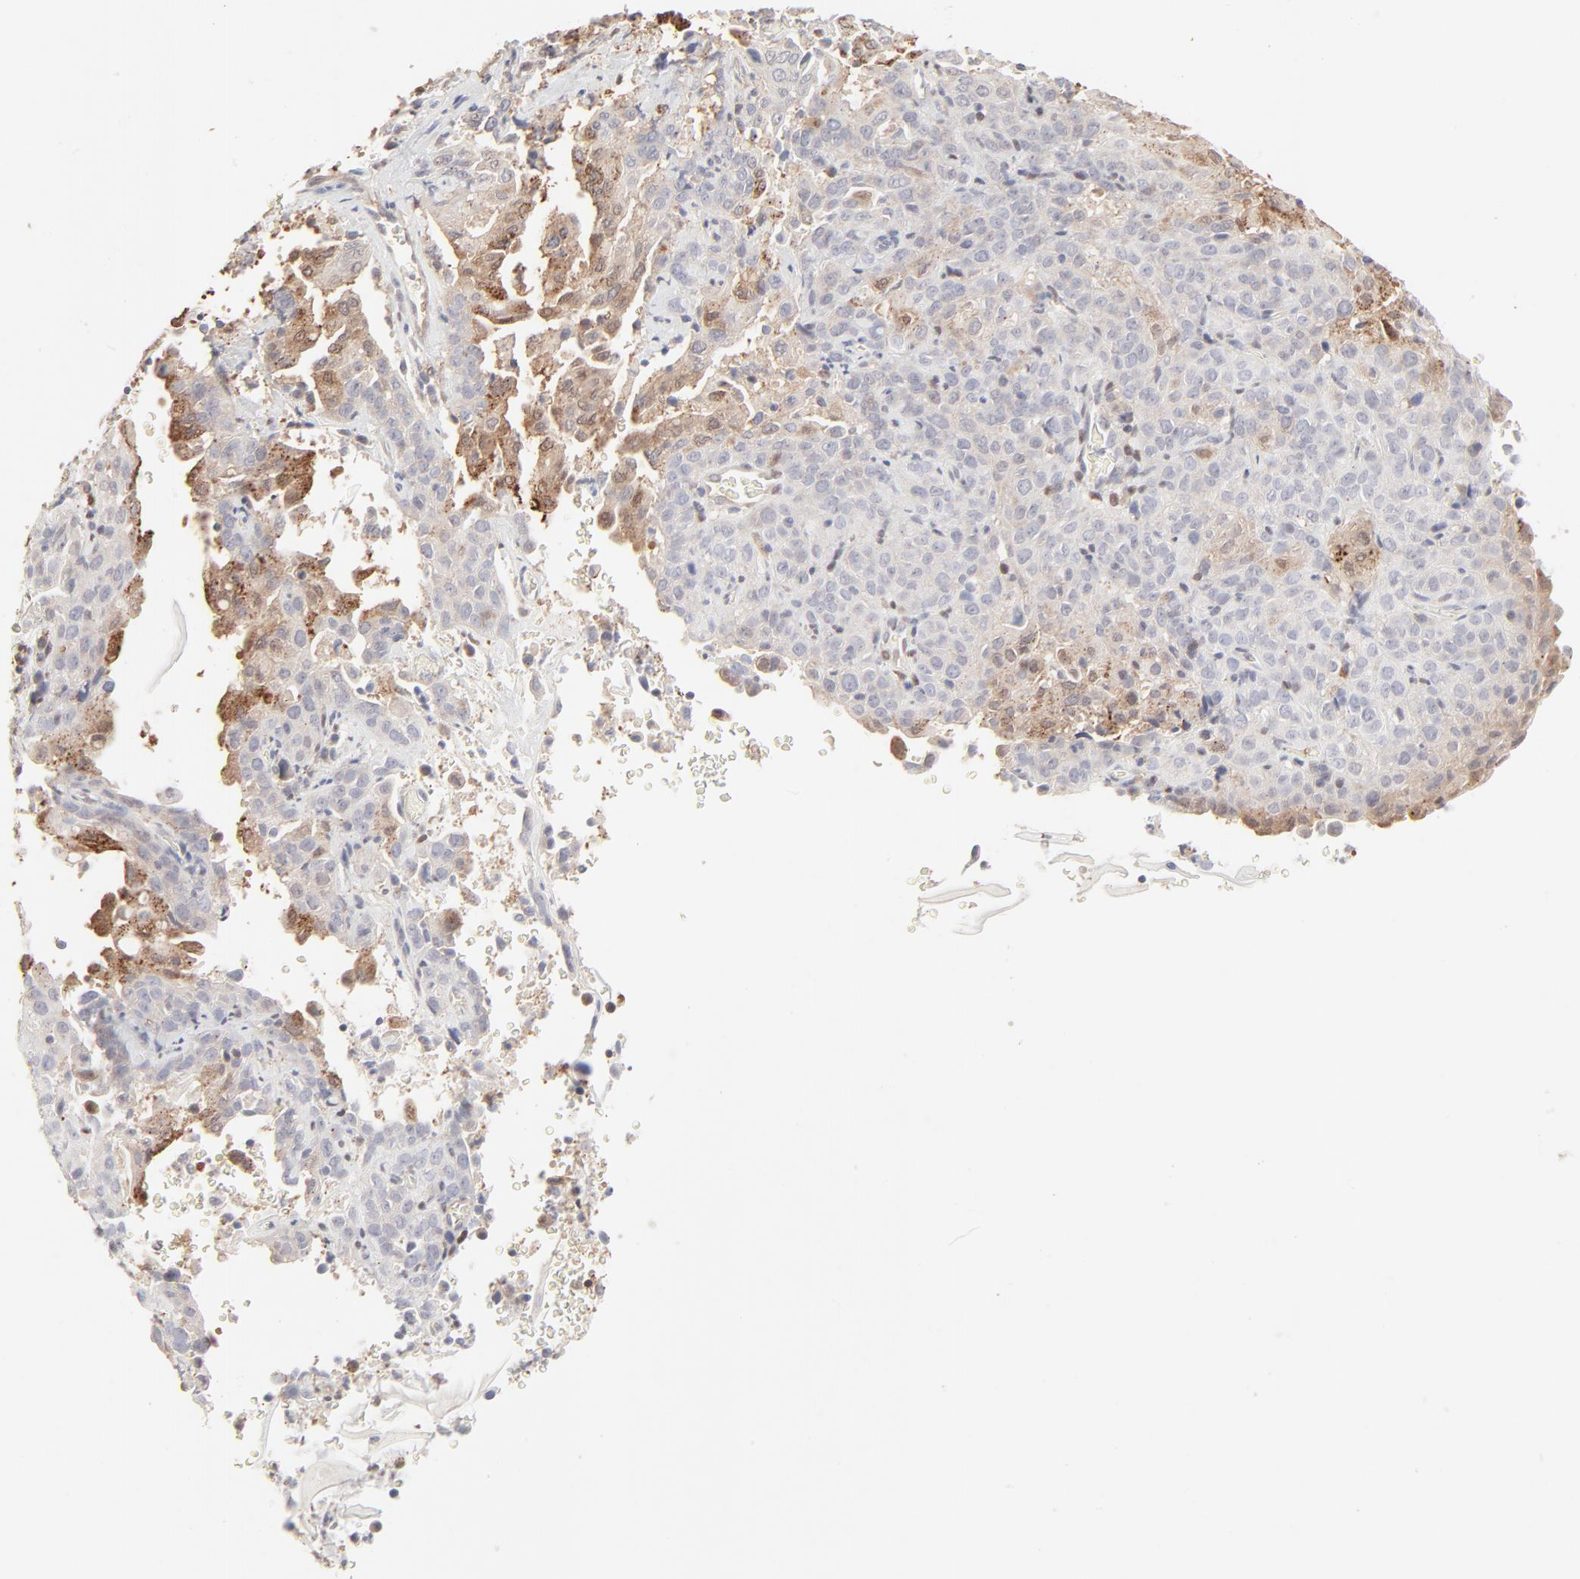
{"staining": {"intensity": "weak", "quantity": "<25%", "location": "cytoplasmic/membranous"}, "tissue": "cervical cancer", "cell_type": "Tumor cells", "image_type": "cancer", "snomed": [{"axis": "morphology", "description": "Squamous cell carcinoma, NOS"}, {"axis": "topography", "description": "Cervix"}], "caption": "DAB immunohistochemical staining of human squamous cell carcinoma (cervical) demonstrates no significant staining in tumor cells.", "gene": "LGALS2", "patient": {"sex": "female", "age": 41}}